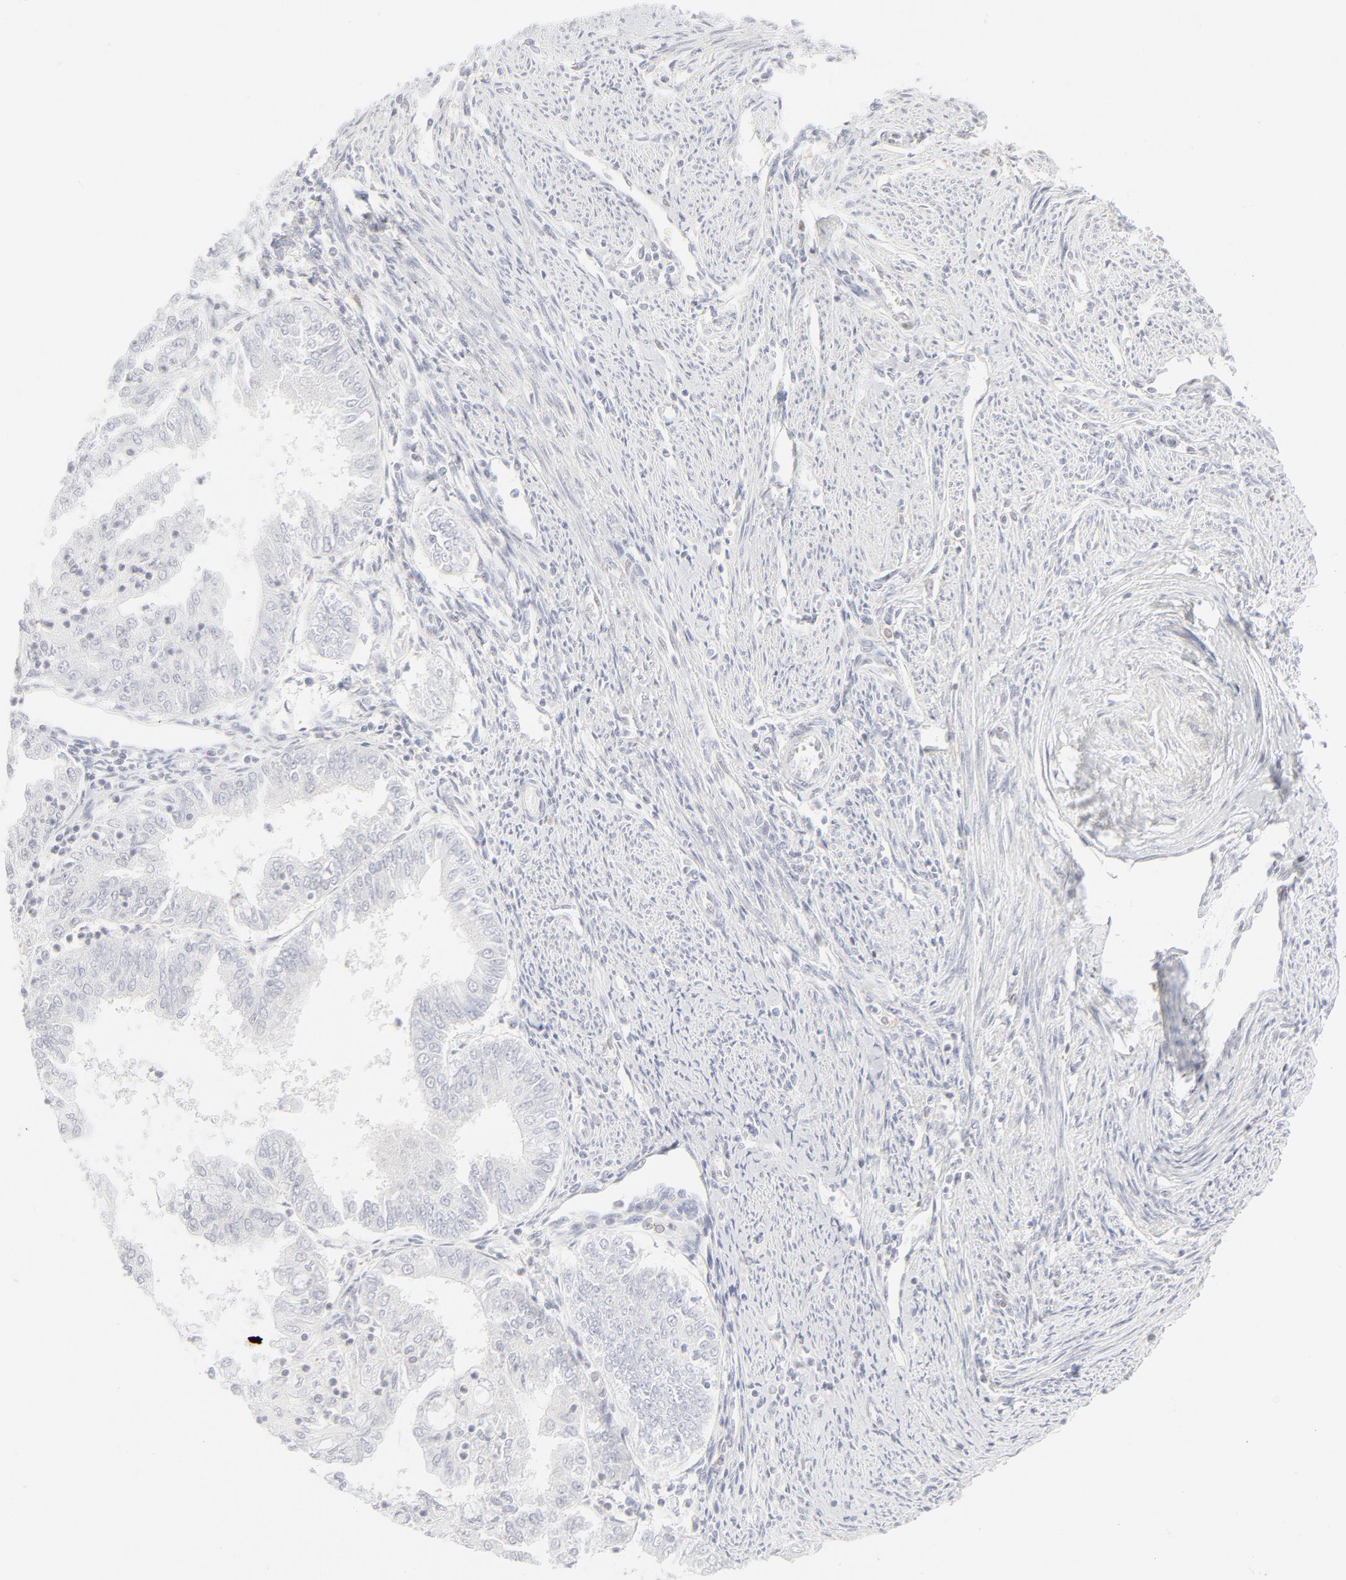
{"staining": {"intensity": "negative", "quantity": "none", "location": "none"}, "tissue": "endometrial cancer", "cell_type": "Tumor cells", "image_type": "cancer", "snomed": [{"axis": "morphology", "description": "Adenocarcinoma, NOS"}, {"axis": "topography", "description": "Endometrium"}], "caption": "This is a image of immunohistochemistry staining of adenocarcinoma (endometrial), which shows no expression in tumor cells.", "gene": "PRKCB", "patient": {"sex": "female", "age": 75}}